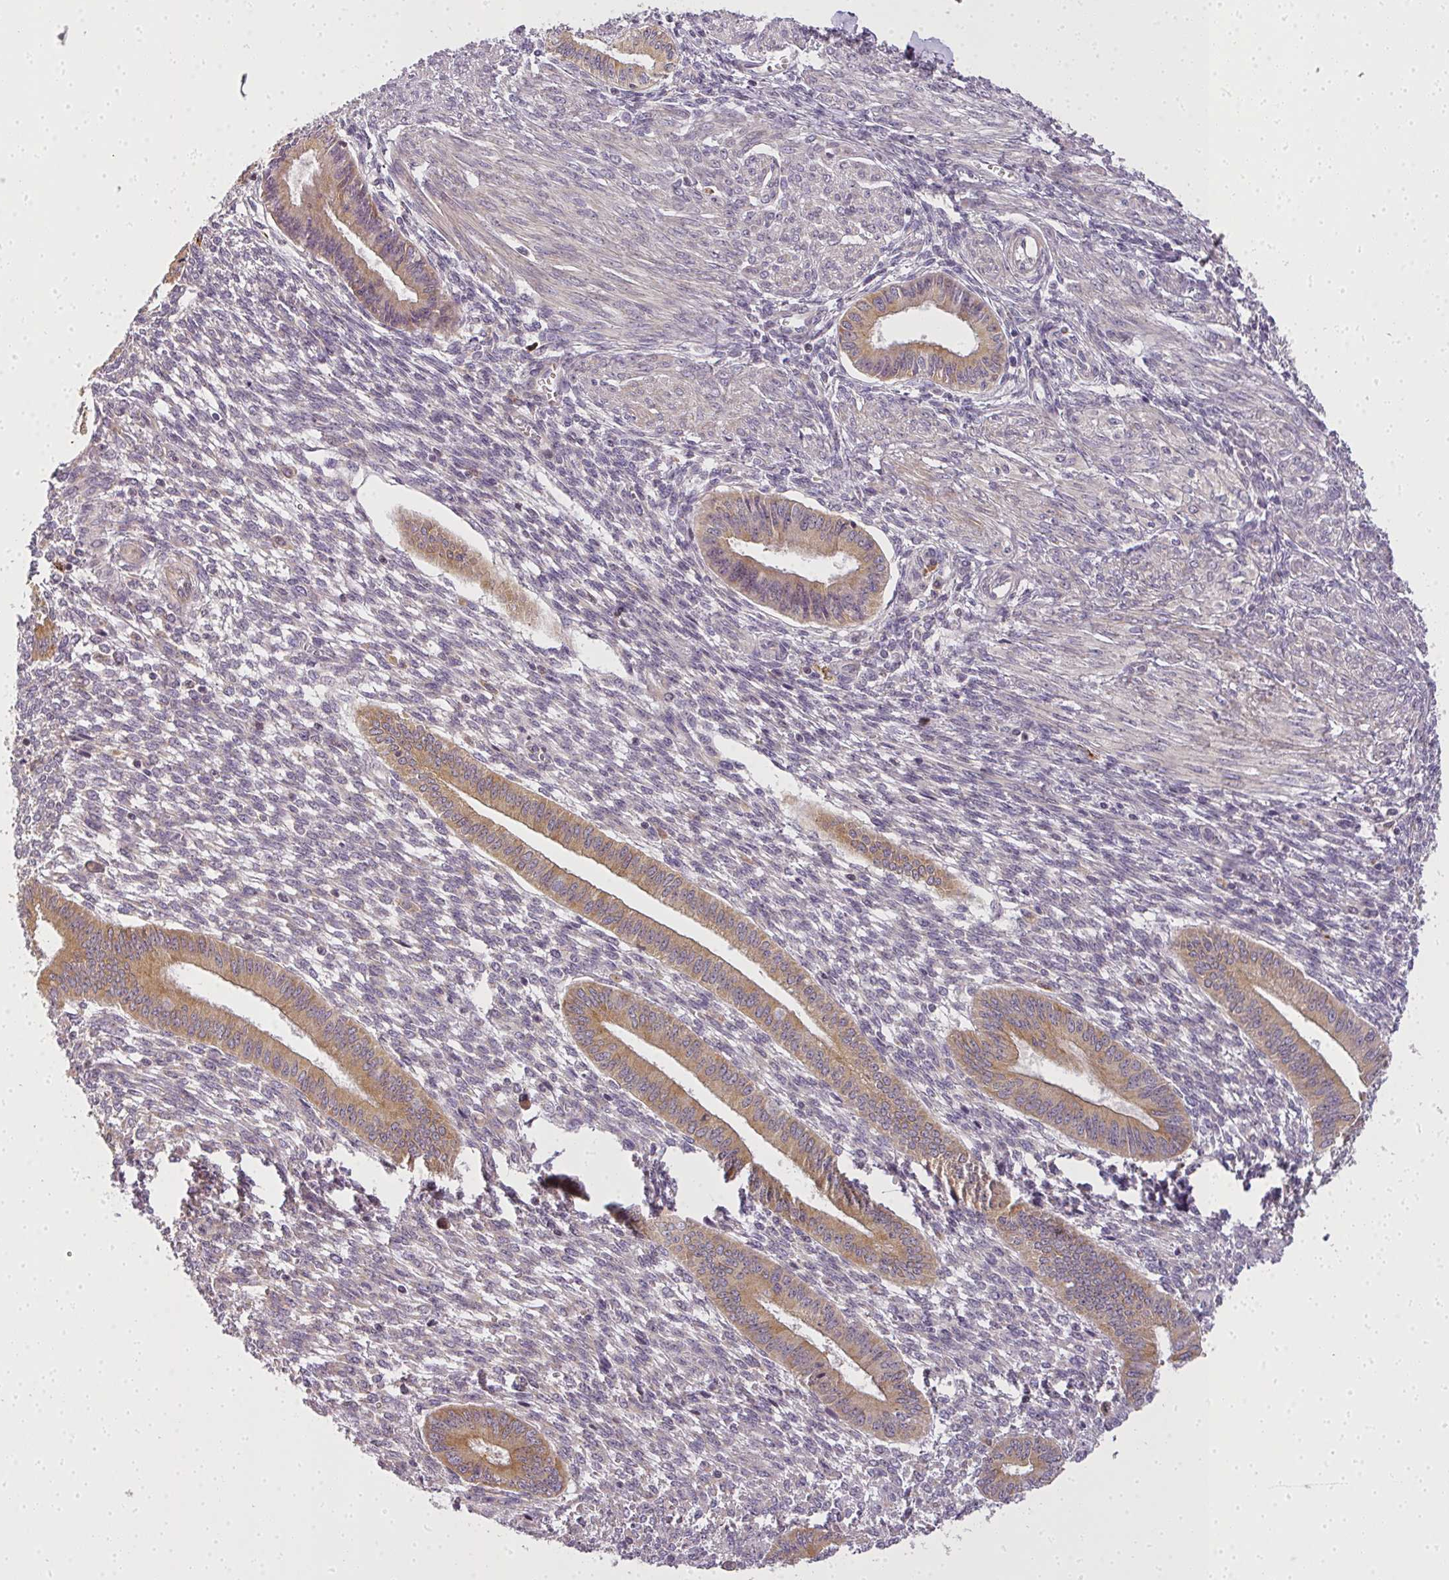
{"staining": {"intensity": "negative", "quantity": "none", "location": "none"}, "tissue": "endometrium", "cell_type": "Cells in endometrial stroma", "image_type": "normal", "snomed": [{"axis": "morphology", "description": "Normal tissue, NOS"}, {"axis": "topography", "description": "Endometrium"}], "caption": "Immunohistochemical staining of unremarkable human endometrium reveals no significant positivity in cells in endometrial stroma.", "gene": "MED19", "patient": {"sex": "female", "age": 36}}